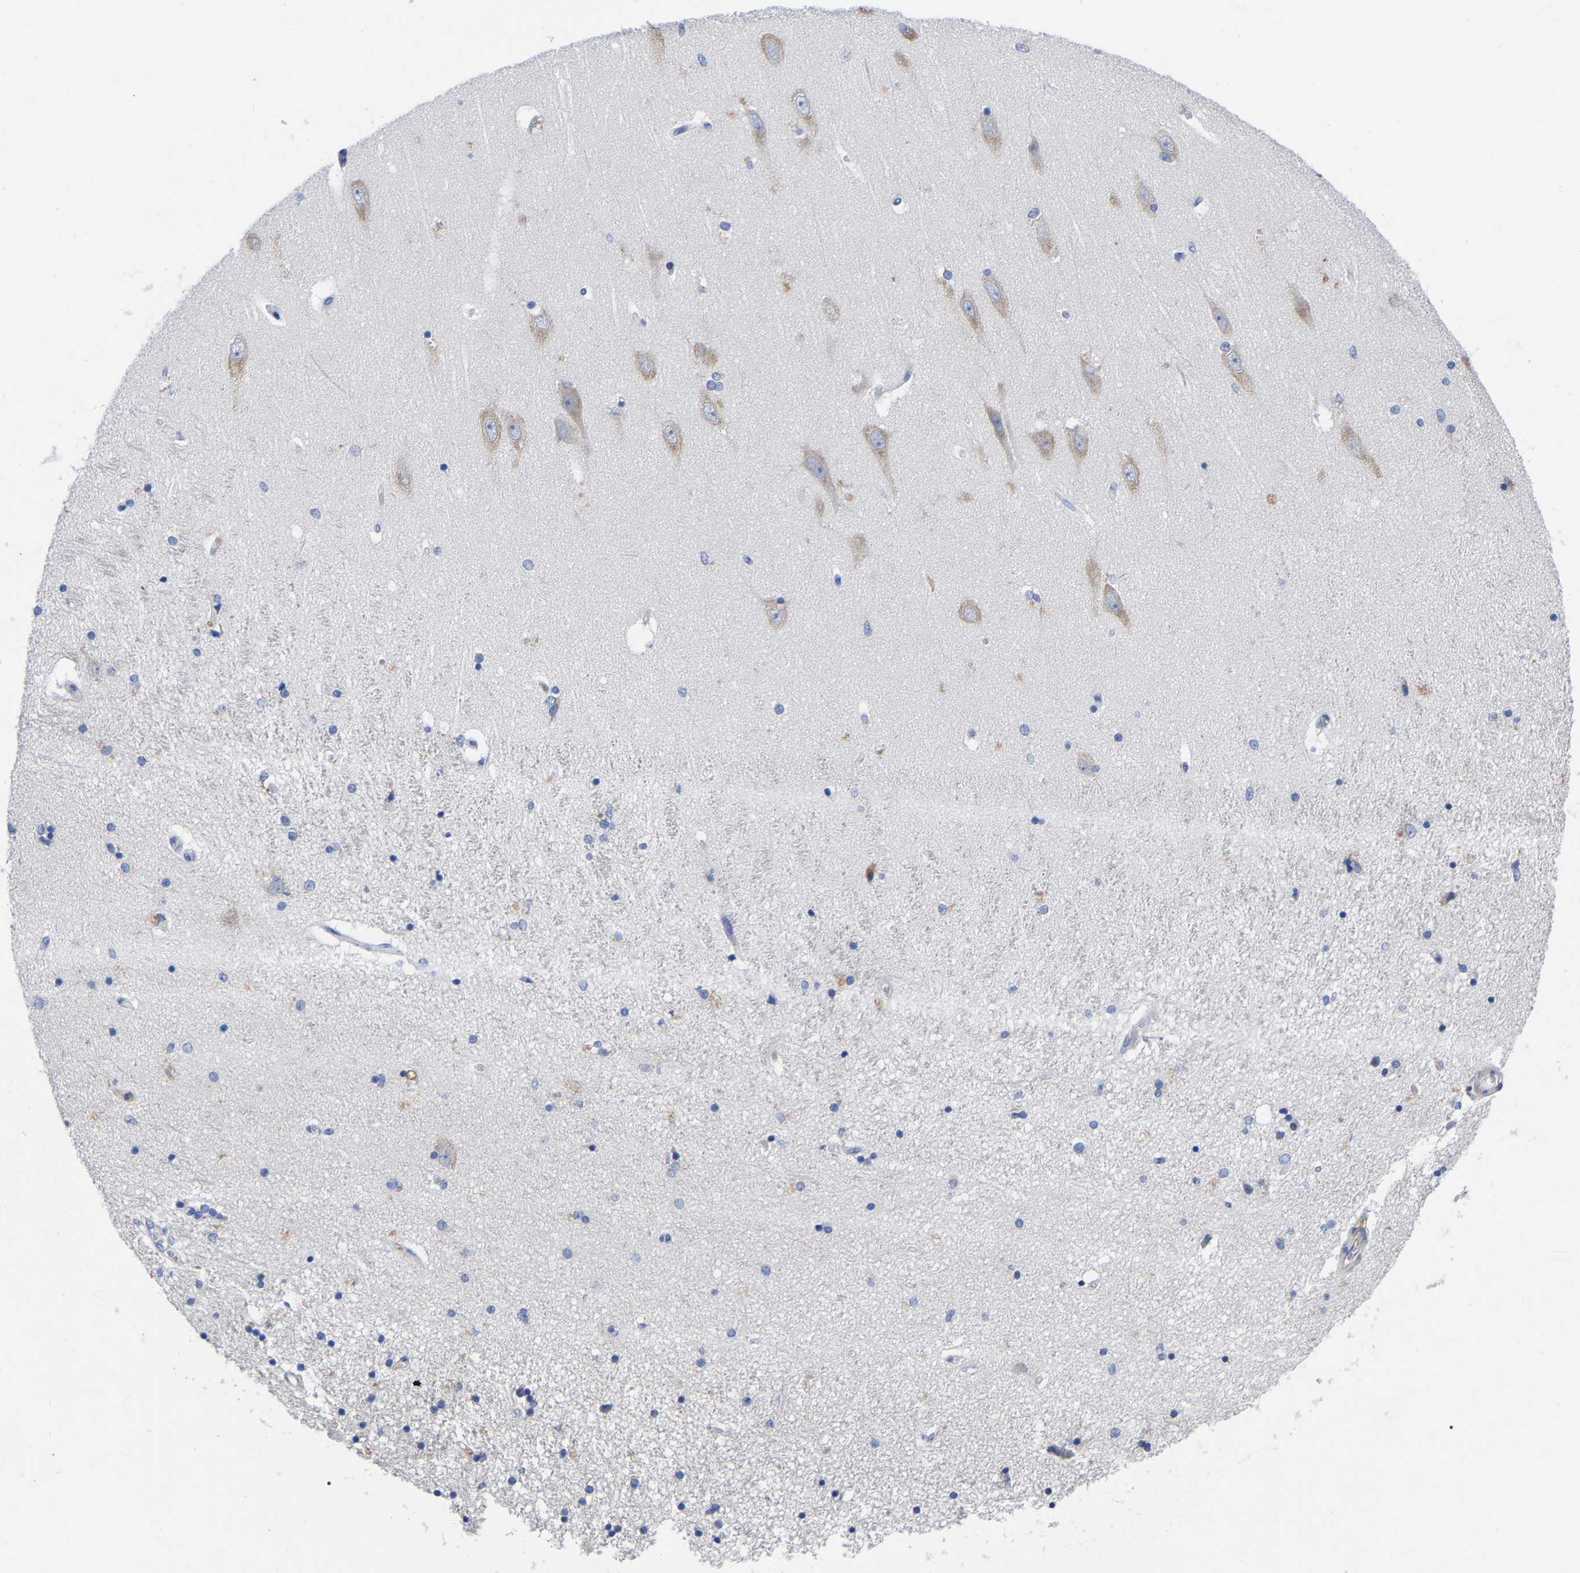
{"staining": {"intensity": "negative", "quantity": "none", "location": "none"}, "tissue": "hippocampus", "cell_type": "Glial cells", "image_type": "normal", "snomed": [{"axis": "morphology", "description": "Normal tissue, NOS"}, {"axis": "topography", "description": "Hippocampus"}], "caption": "Glial cells show no significant protein staining in normal hippocampus. (Stains: DAB (3,3'-diaminobenzidine) immunohistochemistry (IHC) with hematoxylin counter stain, Microscopy: brightfield microscopy at high magnification).", "gene": "PTPN7", "patient": {"sex": "female", "age": 54}}